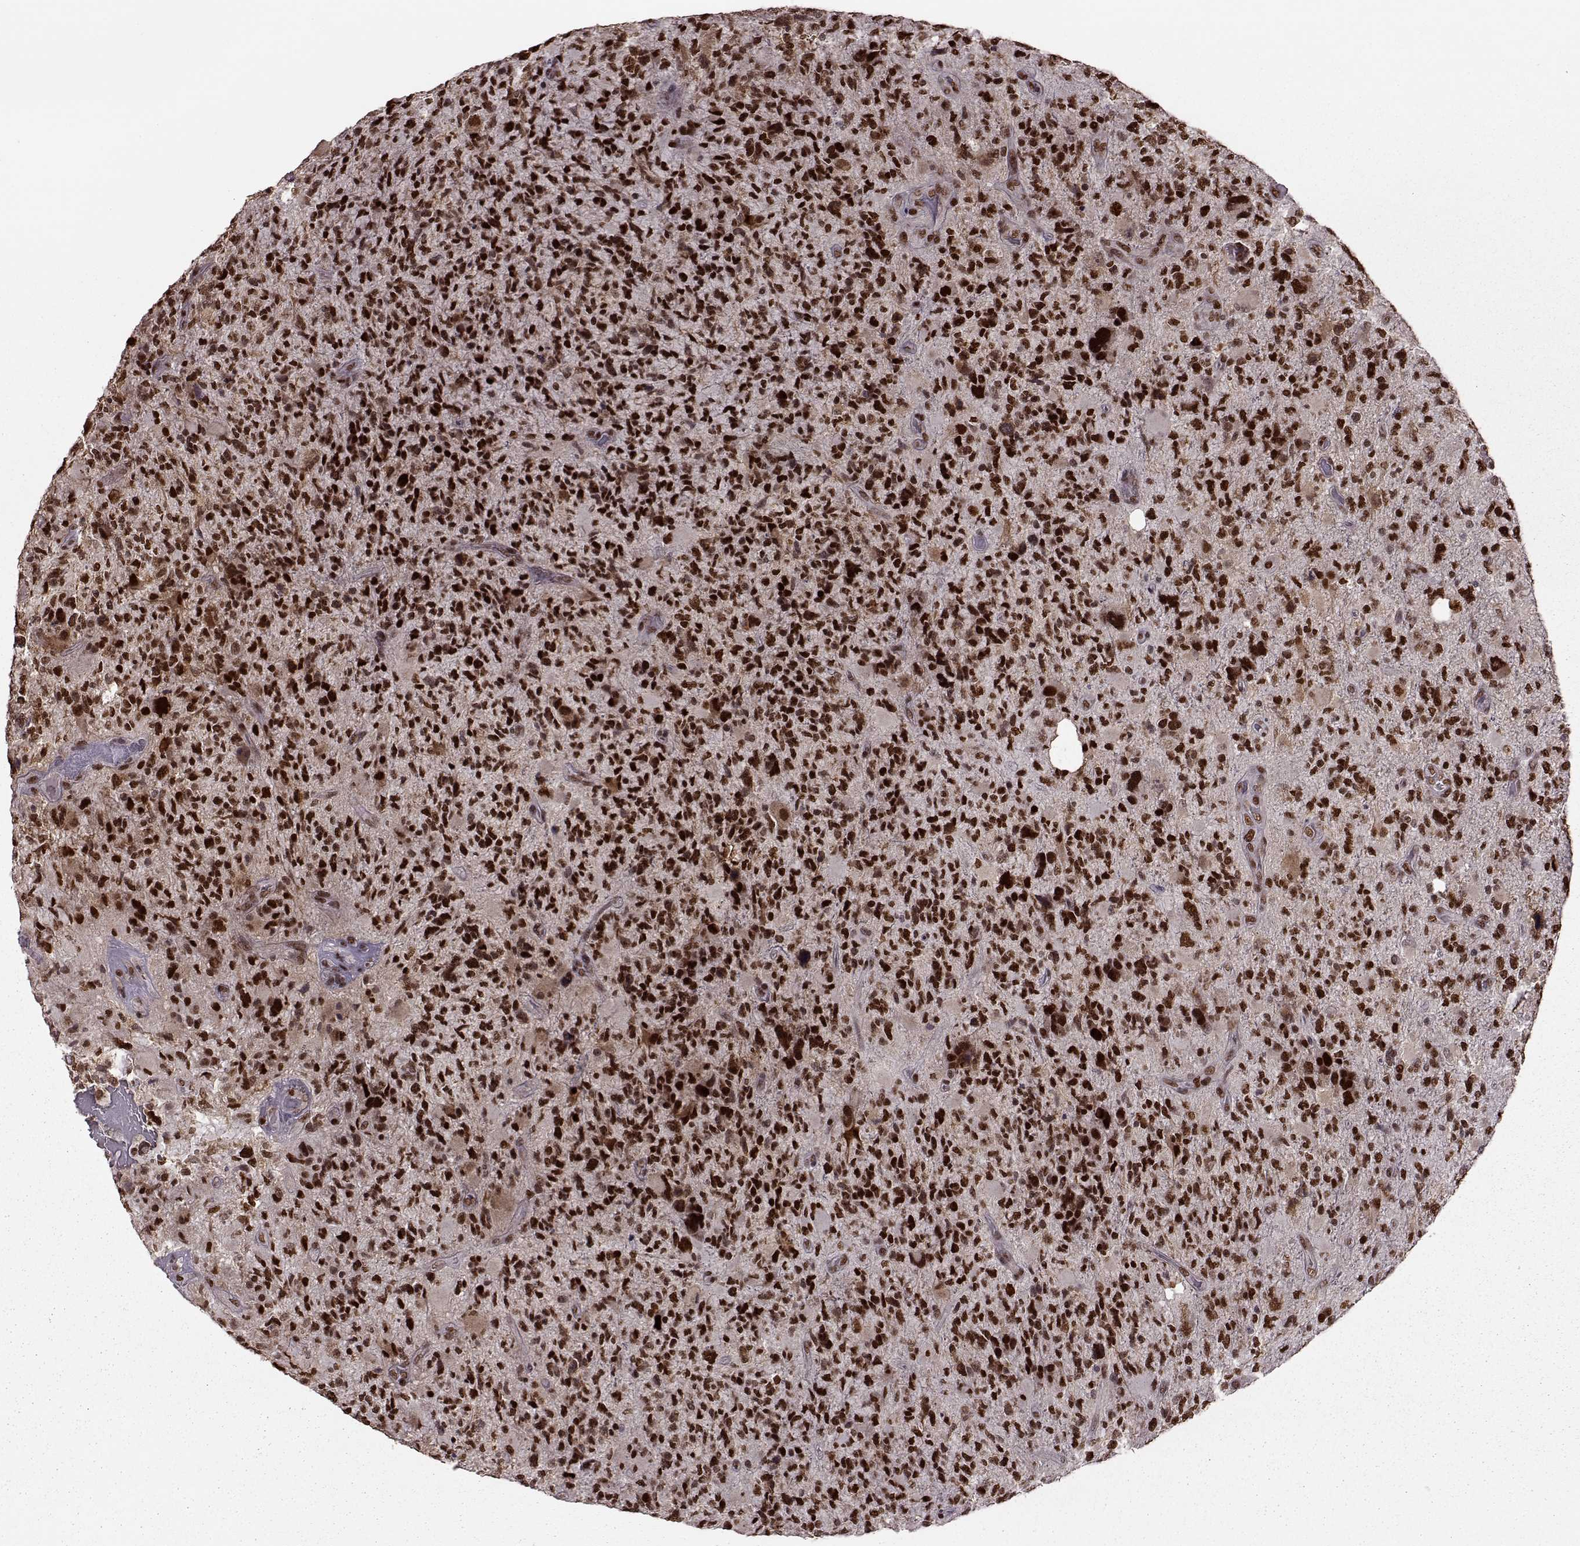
{"staining": {"intensity": "strong", "quantity": ">75%", "location": "nuclear"}, "tissue": "glioma", "cell_type": "Tumor cells", "image_type": "cancer", "snomed": [{"axis": "morphology", "description": "Glioma, malignant, High grade"}, {"axis": "topography", "description": "Brain"}], "caption": "Malignant high-grade glioma stained with DAB (3,3'-diaminobenzidine) immunohistochemistry demonstrates high levels of strong nuclear expression in approximately >75% of tumor cells. (brown staining indicates protein expression, while blue staining denotes nuclei).", "gene": "FTO", "patient": {"sex": "female", "age": 71}}